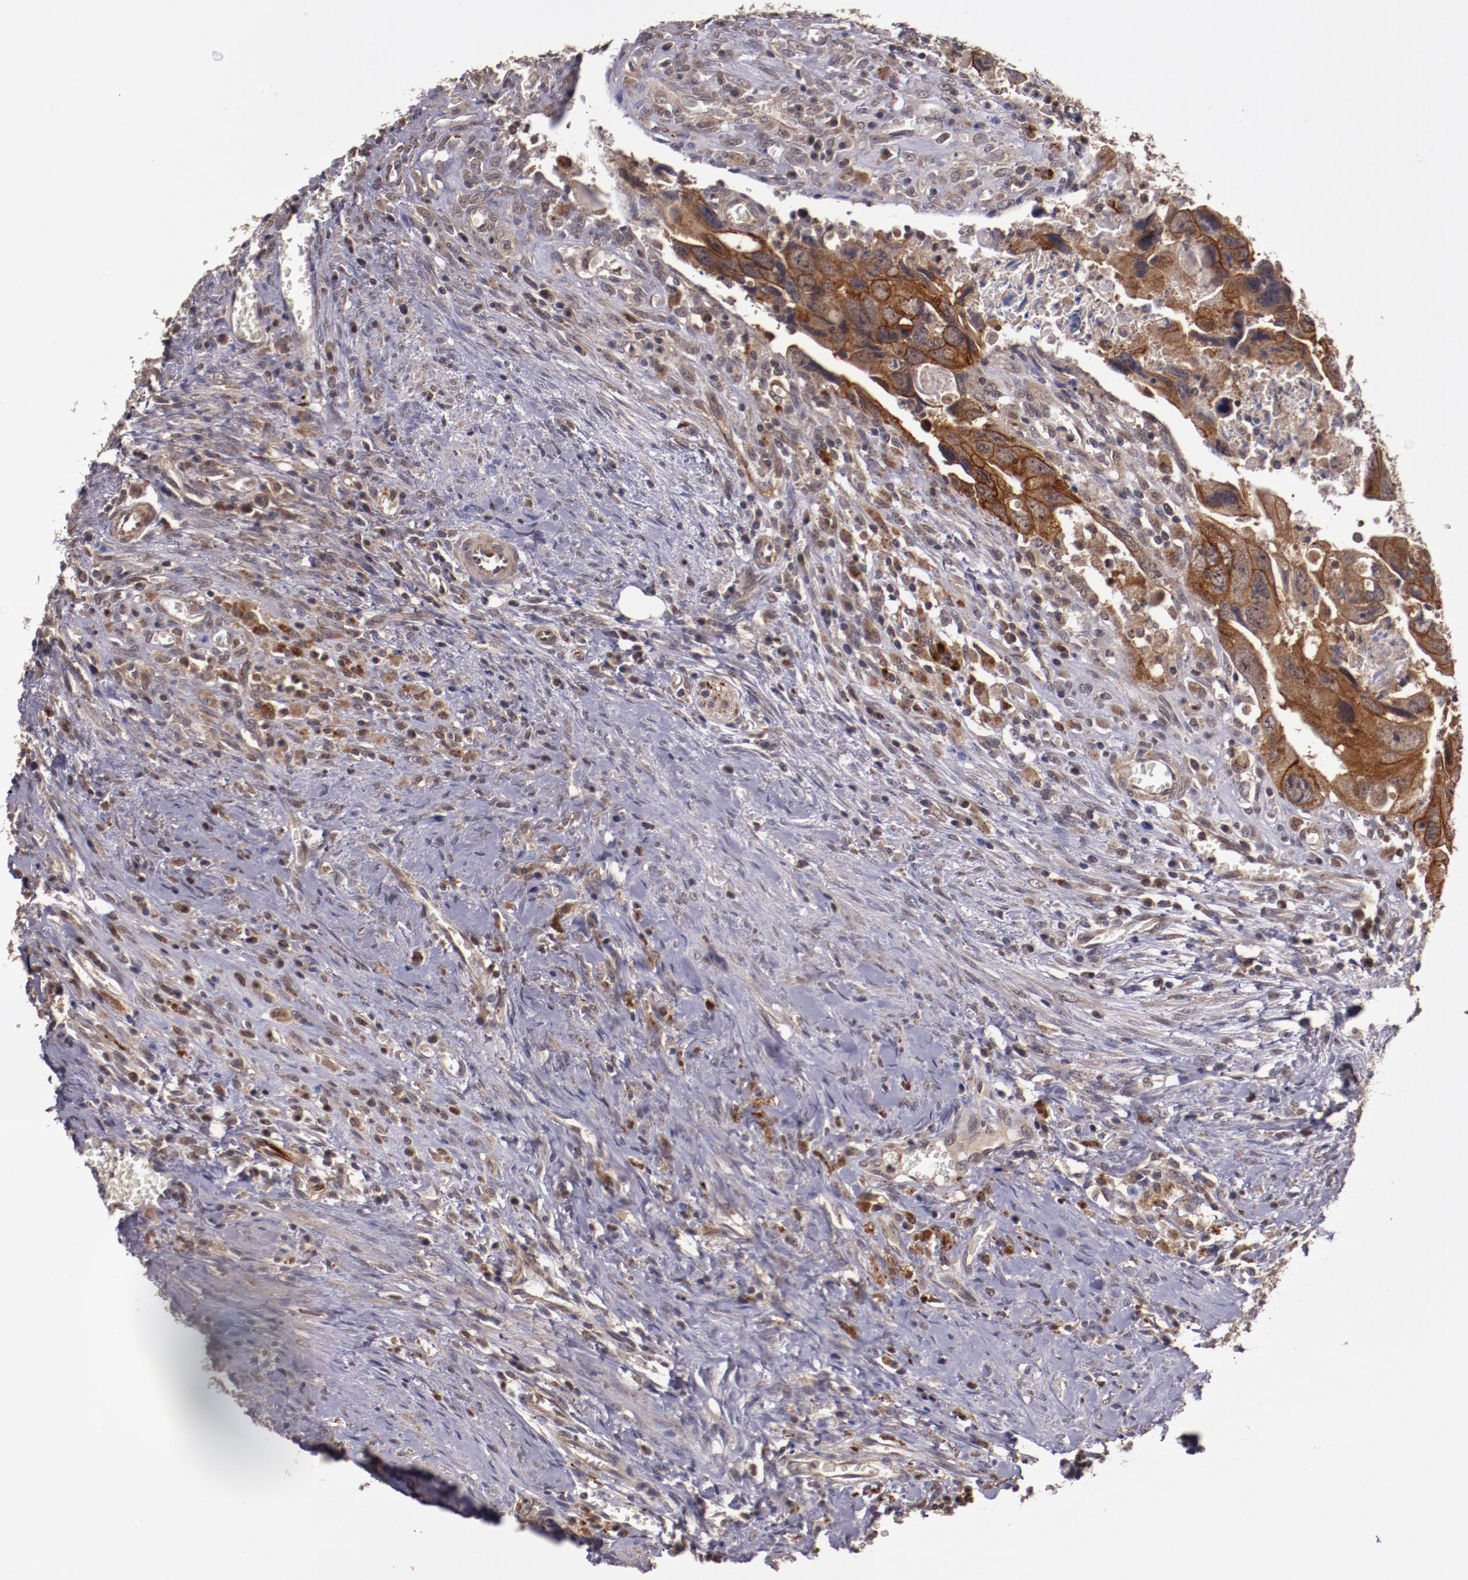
{"staining": {"intensity": "moderate", "quantity": ">75%", "location": "cytoplasmic/membranous"}, "tissue": "colorectal cancer", "cell_type": "Tumor cells", "image_type": "cancer", "snomed": [{"axis": "morphology", "description": "Adenocarcinoma, NOS"}, {"axis": "topography", "description": "Rectum"}], "caption": "DAB (3,3'-diaminobenzidine) immunohistochemical staining of human colorectal adenocarcinoma reveals moderate cytoplasmic/membranous protein expression in about >75% of tumor cells. Using DAB (3,3'-diaminobenzidine) (brown) and hematoxylin (blue) stains, captured at high magnification using brightfield microscopy.", "gene": "FTSJ1", "patient": {"sex": "male", "age": 70}}